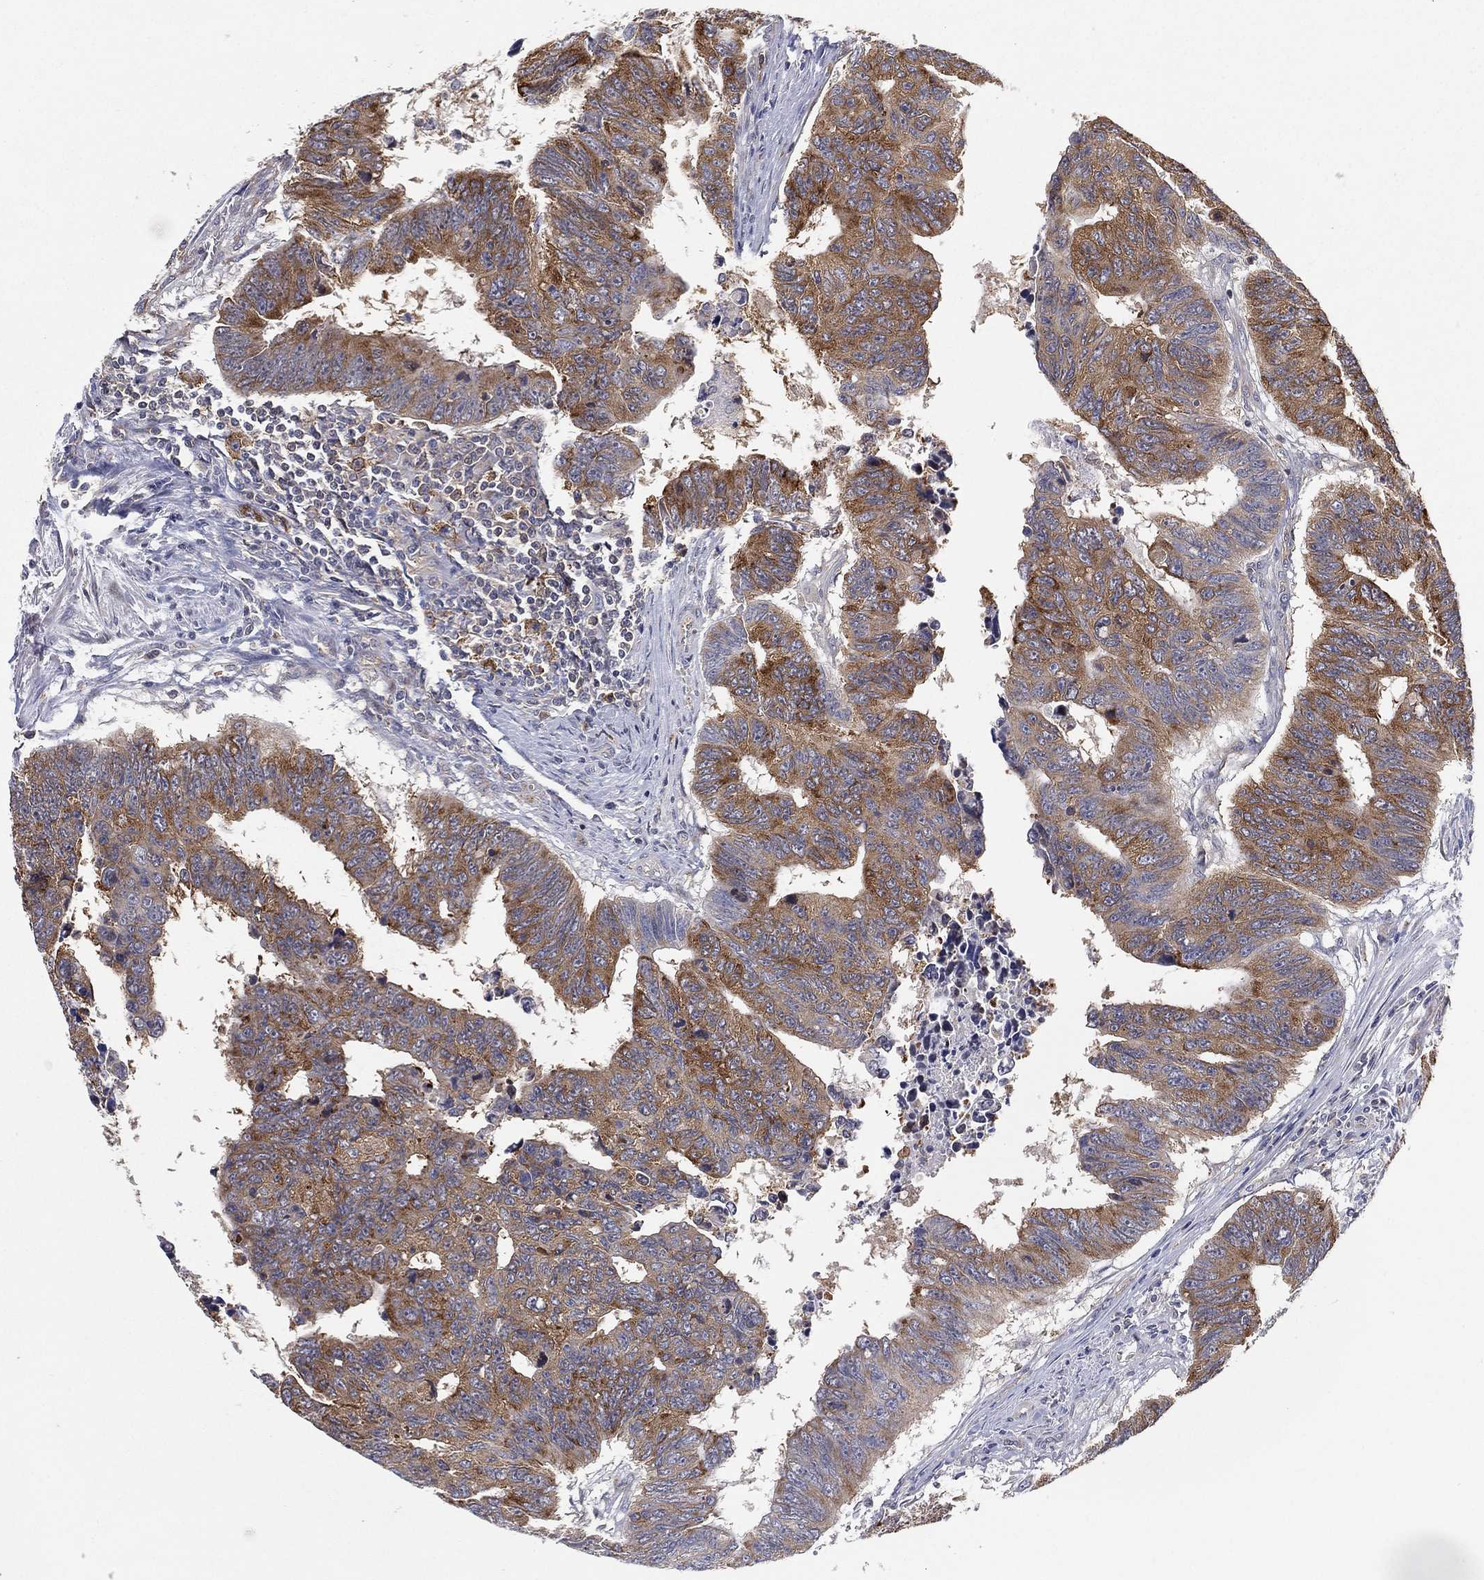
{"staining": {"intensity": "moderate", "quantity": ">75%", "location": "cytoplasmic/membranous"}, "tissue": "colorectal cancer", "cell_type": "Tumor cells", "image_type": "cancer", "snomed": [{"axis": "morphology", "description": "Adenocarcinoma, NOS"}, {"axis": "topography", "description": "Rectum"}], "caption": "Protein expression analysis of colorectal cancer (adenocarcinoma) demonstrates moderate cytoplasmic/membranous staining in about >75% of tumor cells.", "gene": "TMTC4", "patient": {"sex": "female", "age": 85}}